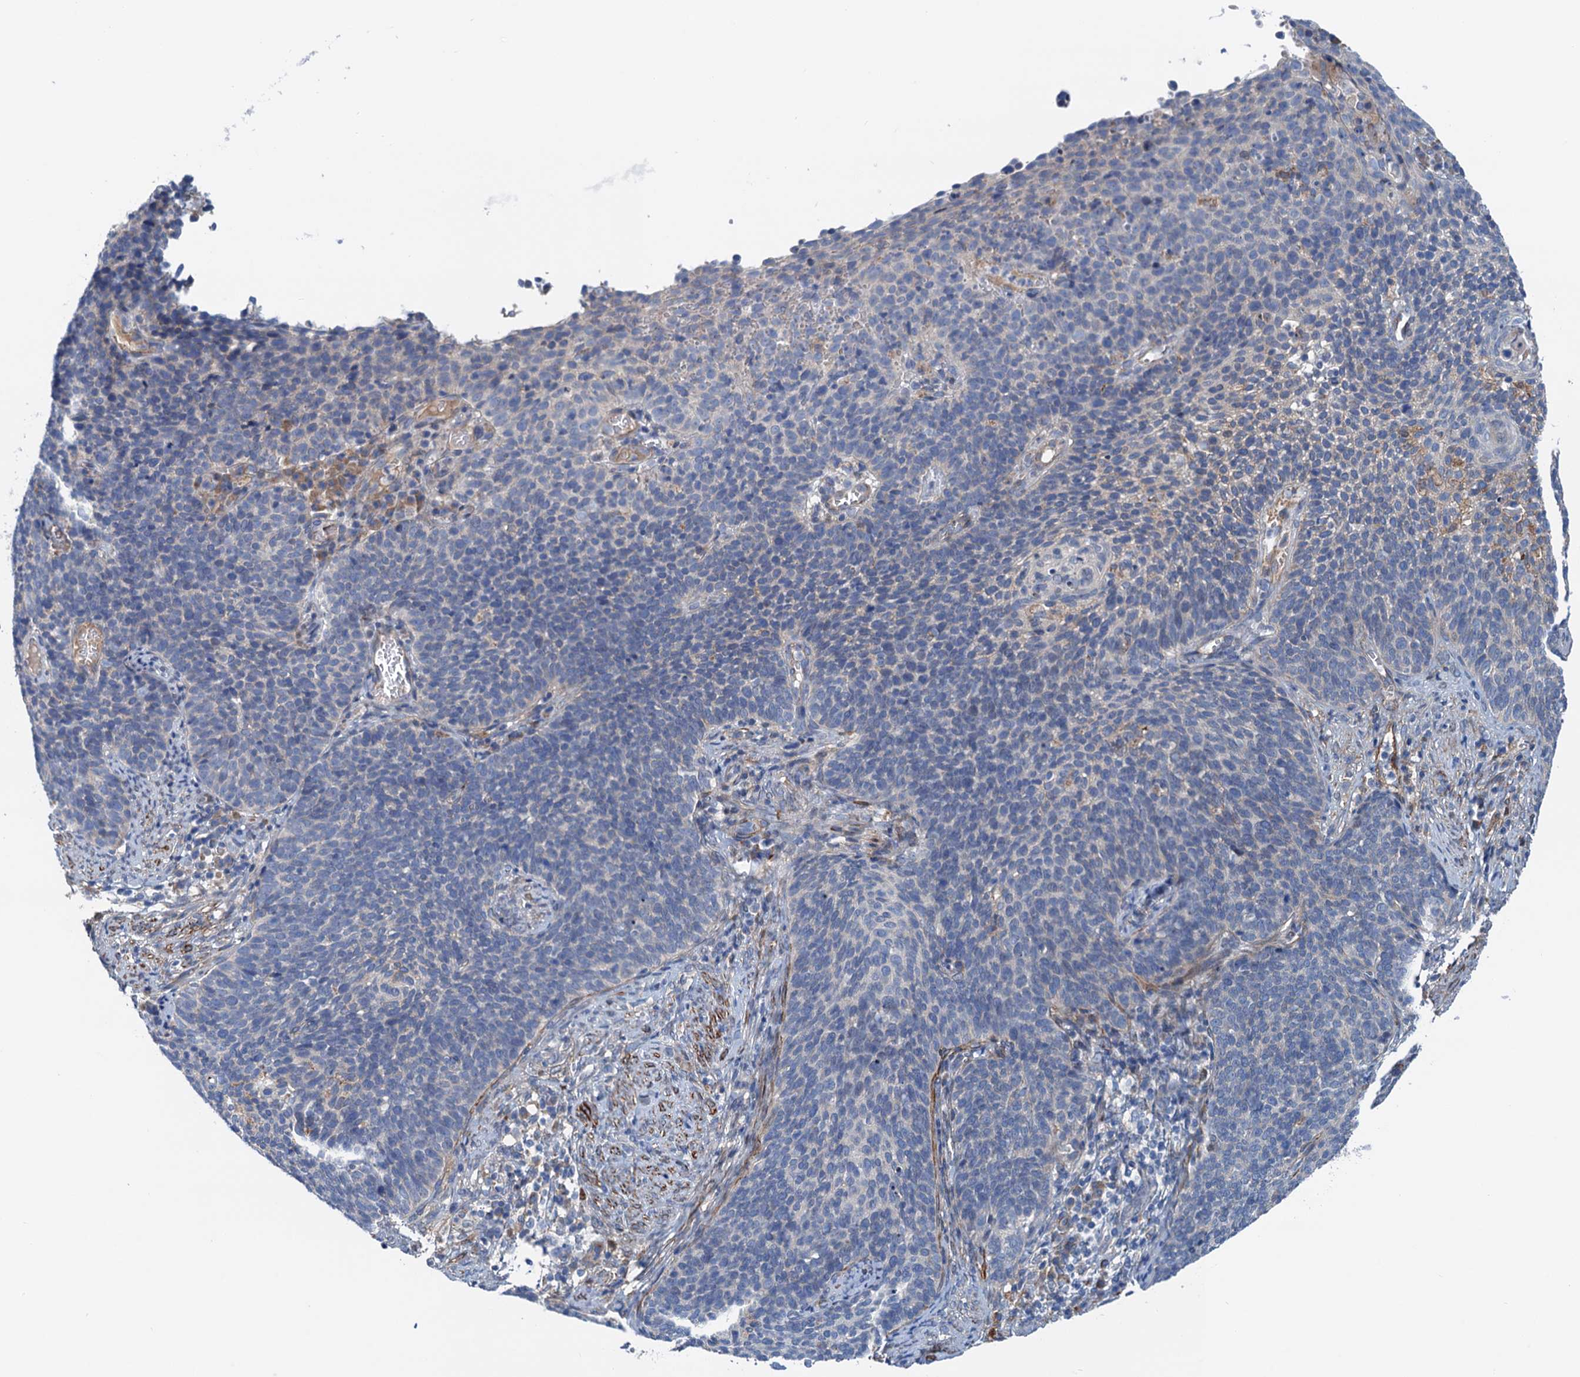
{"staining": {"intensity": "negative", "quantity": "none", "location": "none"}, "tissue": "cervical cancer", "cell_type": "Tumor cells", "image_type": "cancer", "snomed": [{"axis": "morphology", "description": "Normal tissue, NOS"}, {"axis": "morphology", "description": "Squamous cell carcinoma, NOS"}, {"axis": "topography", "description": "Cervix"}], "caption": "The photomicrograph displays no significant staining in tumor cells of cervical cancer.", "gene": "CSTPP1", "patient": {"sex": "female", "age": 39}}